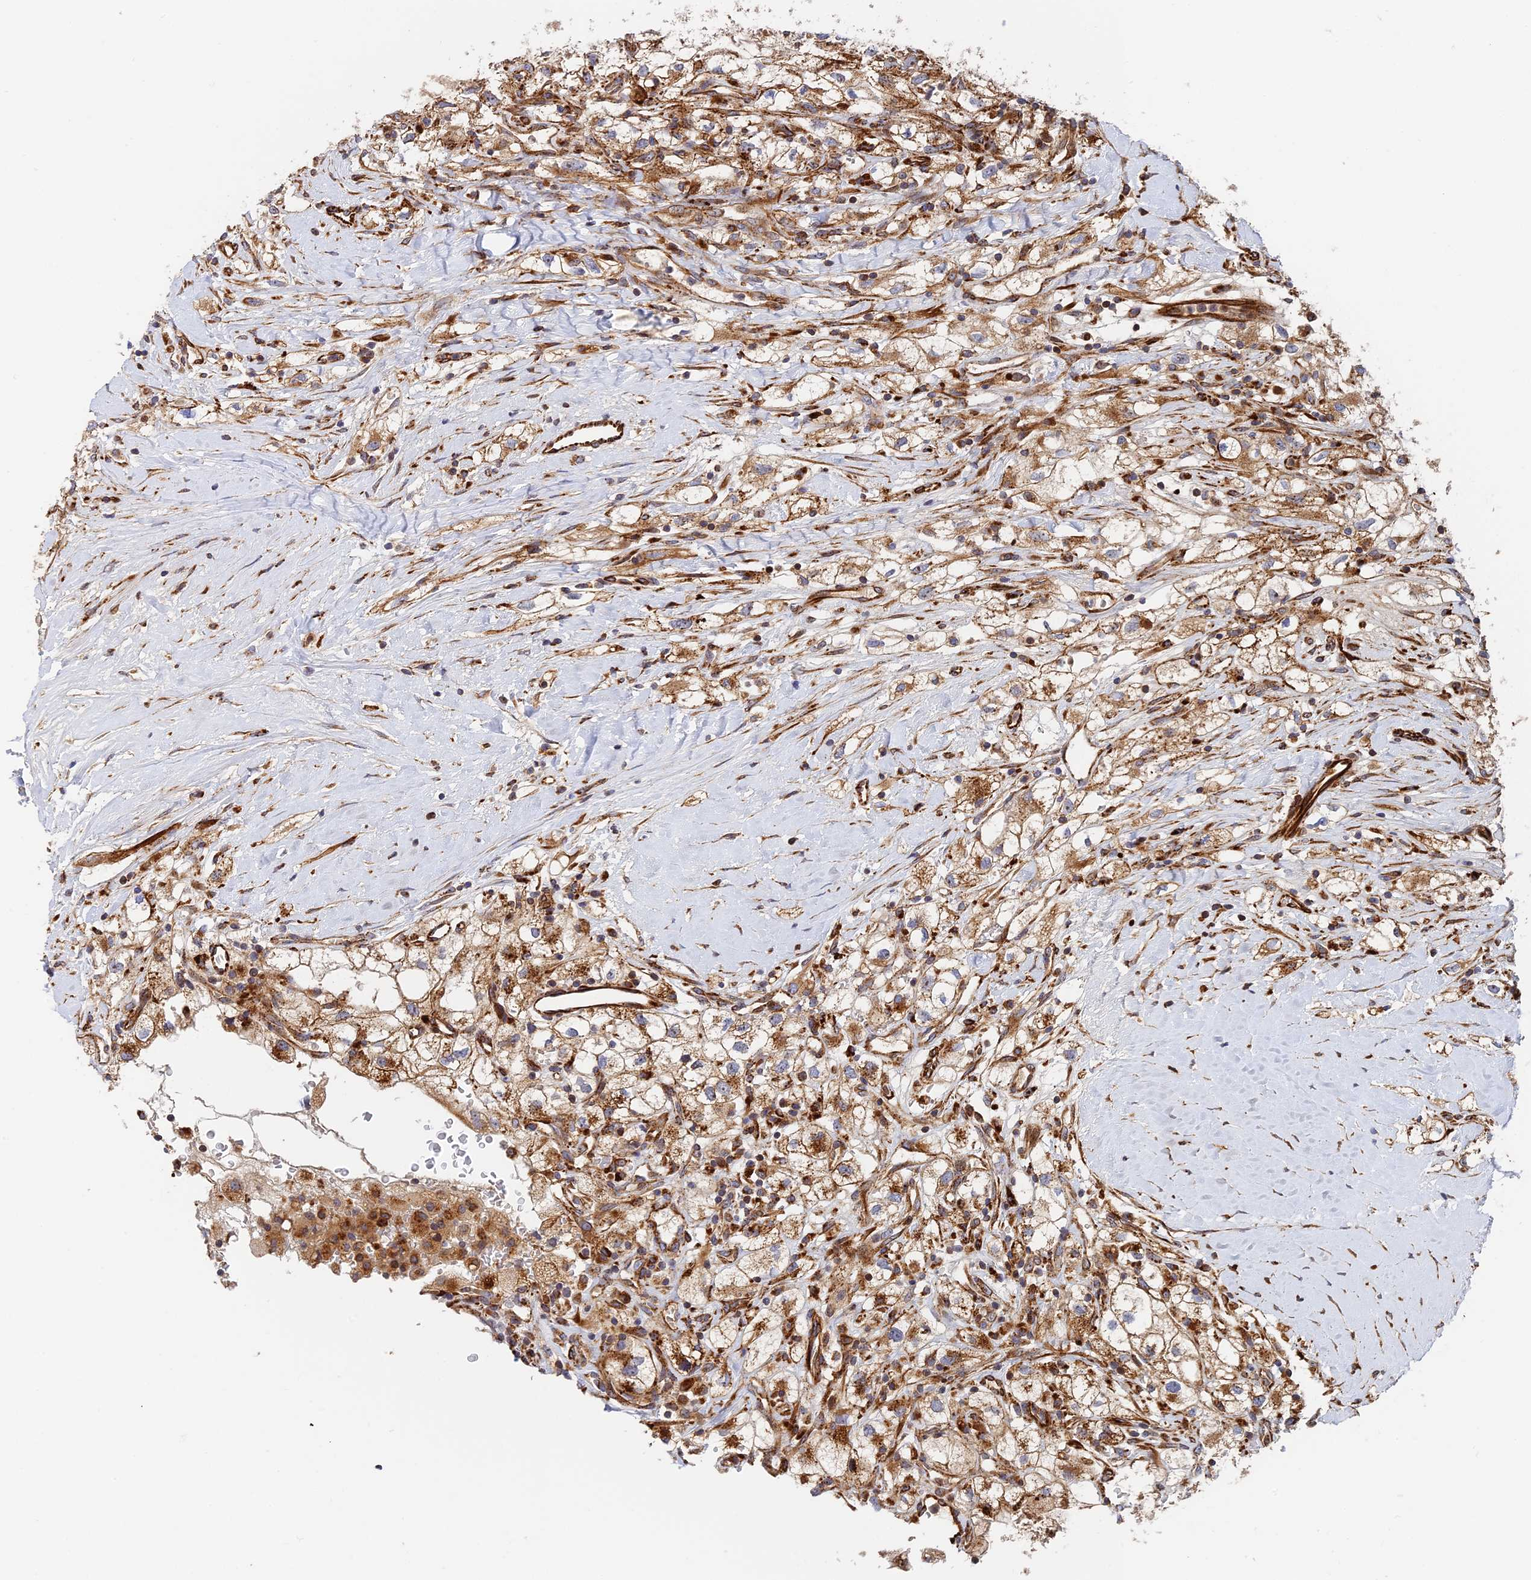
{"staining": {"intensity": "moderate", "quantity": ">75%", "location": "cytoplasmic/membranous"}, "tissue": "renal cancer", "cell_type": "Tumor cells", "image_type": "cancer", "snomed": [{"axis": "morphology", "description": "Adenocarcinoma, NOS"}, {"axis": "topography", "description": "Kidney"}], "caption": "Moderate cytoplasmic/membranous protein expression is seen in approximately >75% of tumor cells in renal cancer (adenocarcinoma).", "gene": "PPP2R3C", "patient": {"sex": "male", "age": 59}}